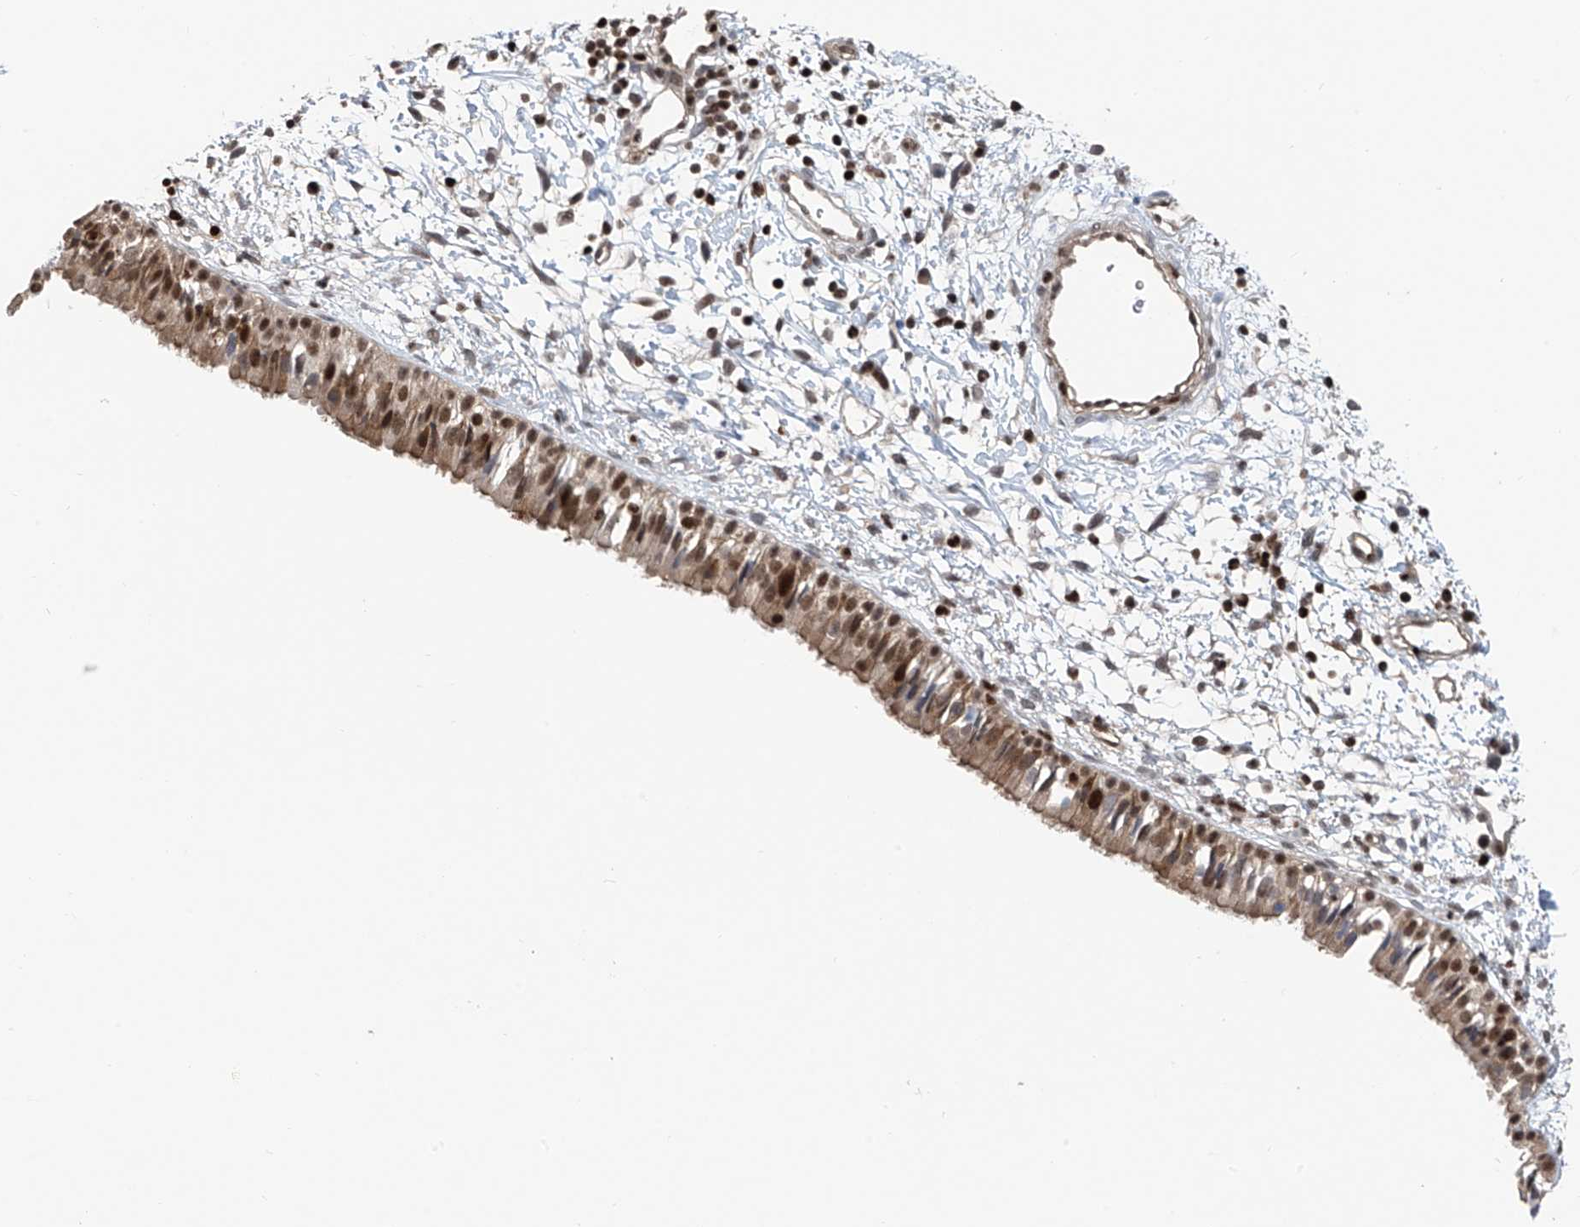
{"staining": {"intensity": "strong", "quantity": "25%-75%", "location": "cytoplasmic/membranous,nuclear"}, "tissue": "nasopharynx", "cell_type": "Respiratory epithelial cells", "image_type": "normal", "snomed": [{"axis": "morphology", "description": "Normal tissue, NOS"}, {"axis": "topography", "description": "Nasopharynx"}], "caption": "Brown immunohistochemical staining in unremarkable human nasopharynx reveals strong cytoplasmic/membranous,nuclear positivity in about 25%-75% of respiratory epithelial cells.", "gene": "DNAJC9", "patient": {"sex": "male", "age": 22}}